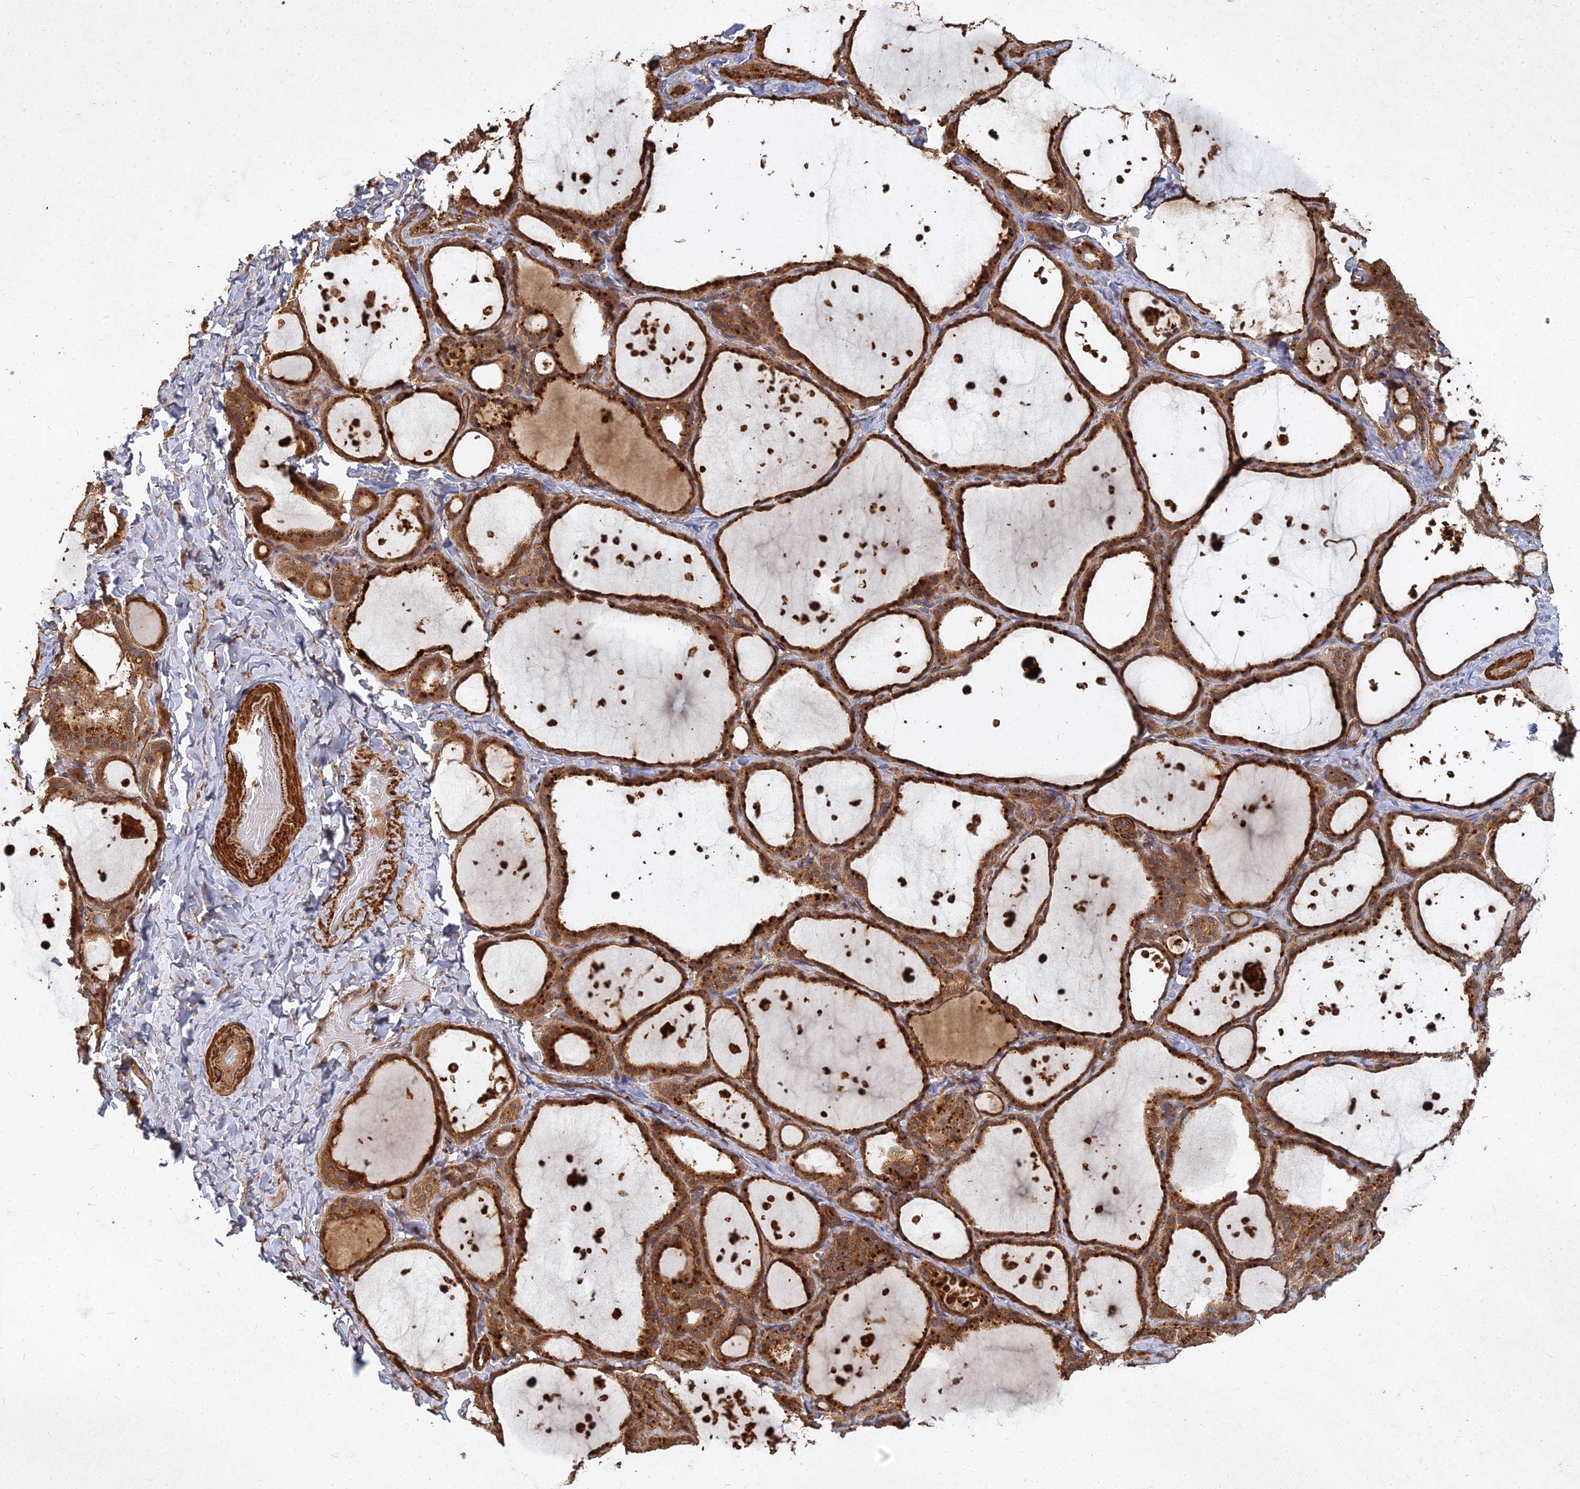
{"staining": {"intensity": "moderate", "quantity": ">75%", "location": "cytoplasmic/membranous,nuclear"}, "tissue": "thyroid gland", "cell_type": "Glandular cells", "image_type": "normal", "snomed": [{"axis": "morphology", "description": "Normal tissue, NOS"}, {"axis": "topography", "description": "Thyroid gland"}], "caption": "A medium amount of moderate cytoplasmic/membranous,nuclear positivity is identified in about >75% of glandular cells in unremarkable thyroid gland.", "gene": "UBE2W", "patient": {"sex": "female", "age": 44}}